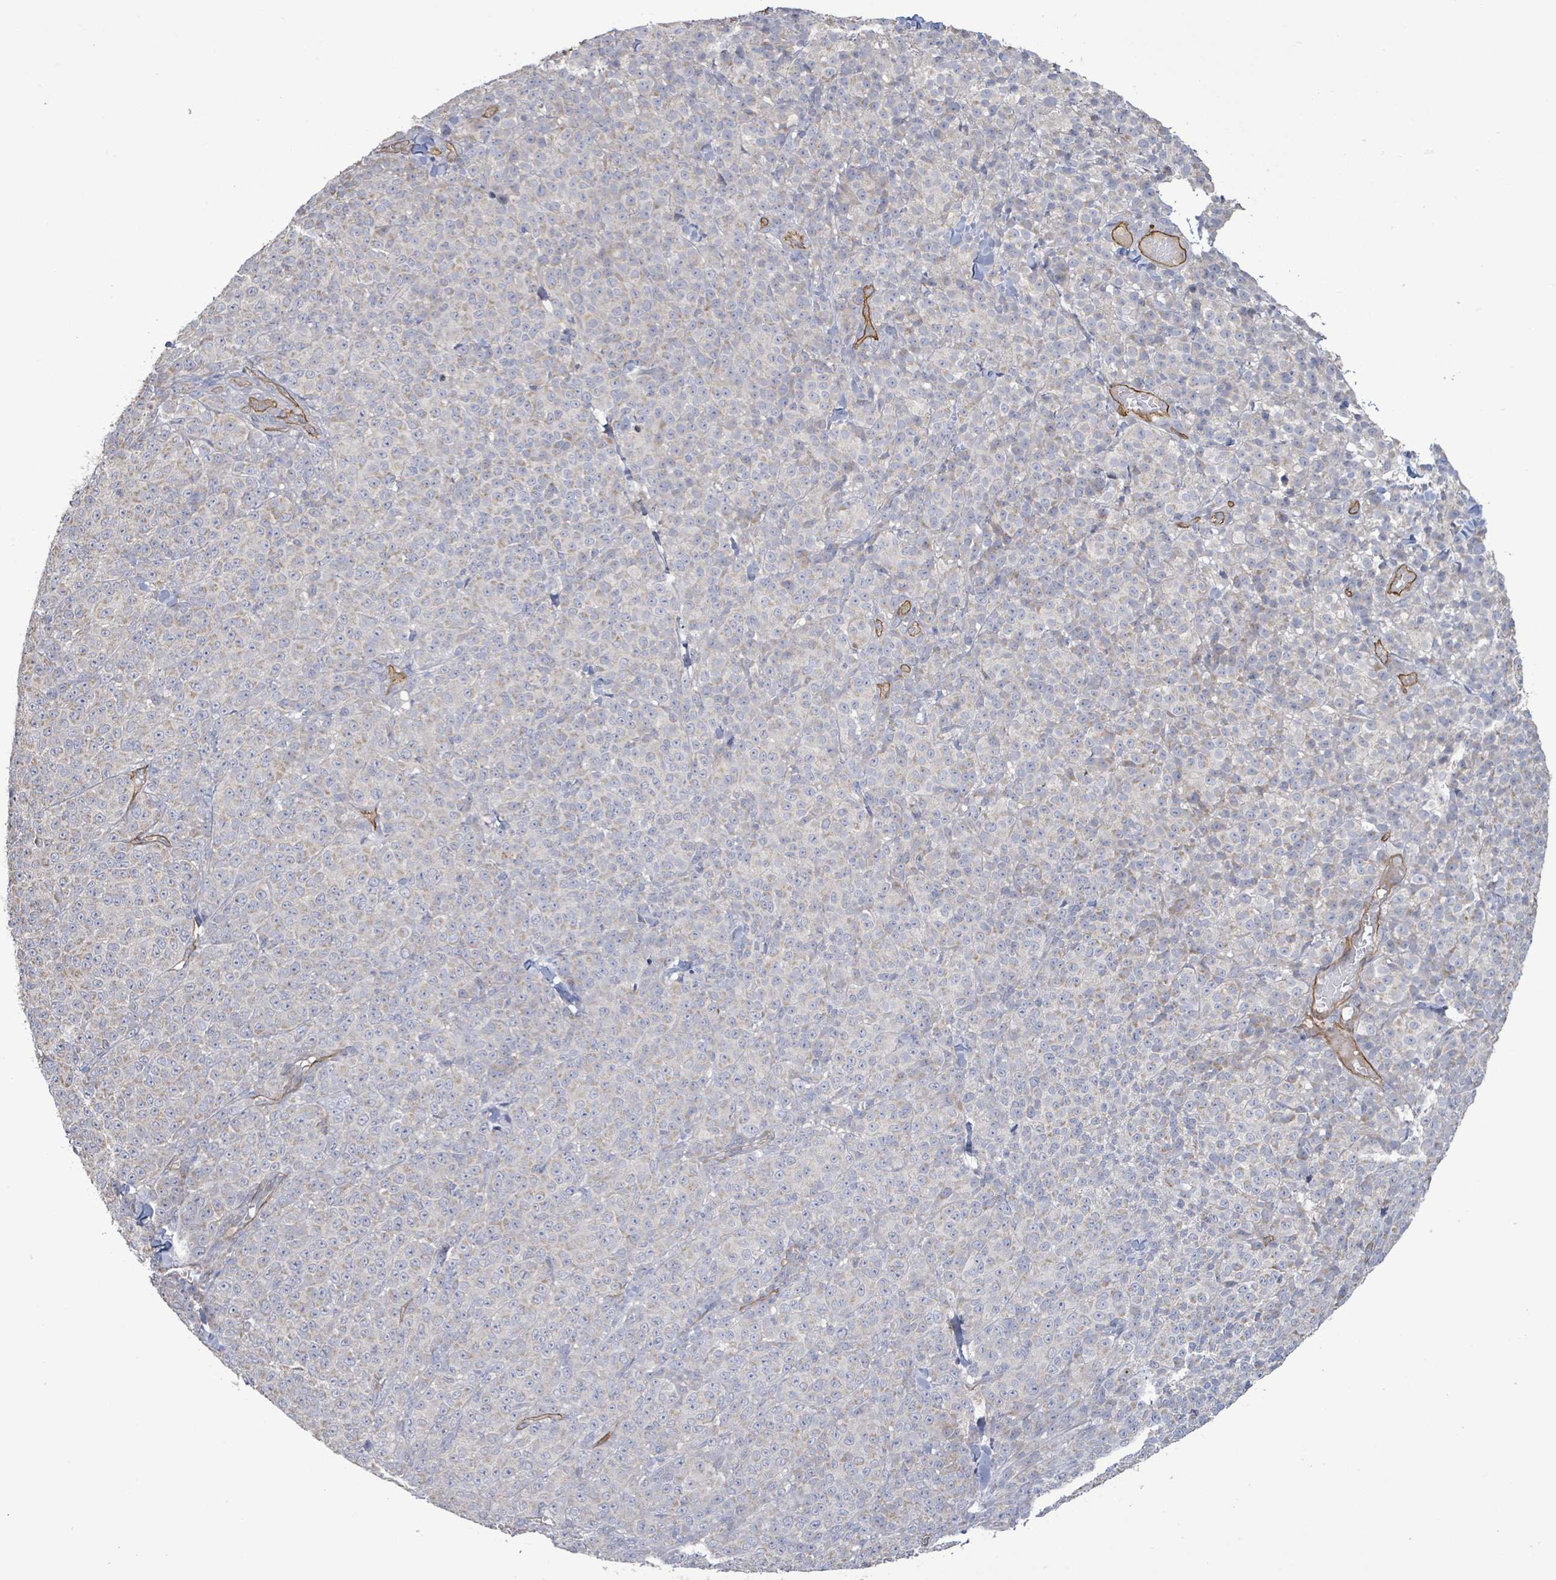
{"staining": {"intensity": "negative", "quantity": "none", "location": "none"}, "tissue": "melanoma", "cell_type": "Tumor cells", "image_type": "cancer", "snomed": [{"axis": "morphology", "description": "Normal tissue, NOS"}, {"axis": "morphology", "description": "Malignant melanoma, NOS"}, {"axis": "topography", "description": "Skin"}], "caption": "Immunohistochemistry micrograph of neoplastic tissue: melanoma stained with DAB (3,3'-diaminobenzidine) displays no significant protein positivity in tumor cells.", "gene": "KANK3", "patient": {"sex": "female", "age": 34}}